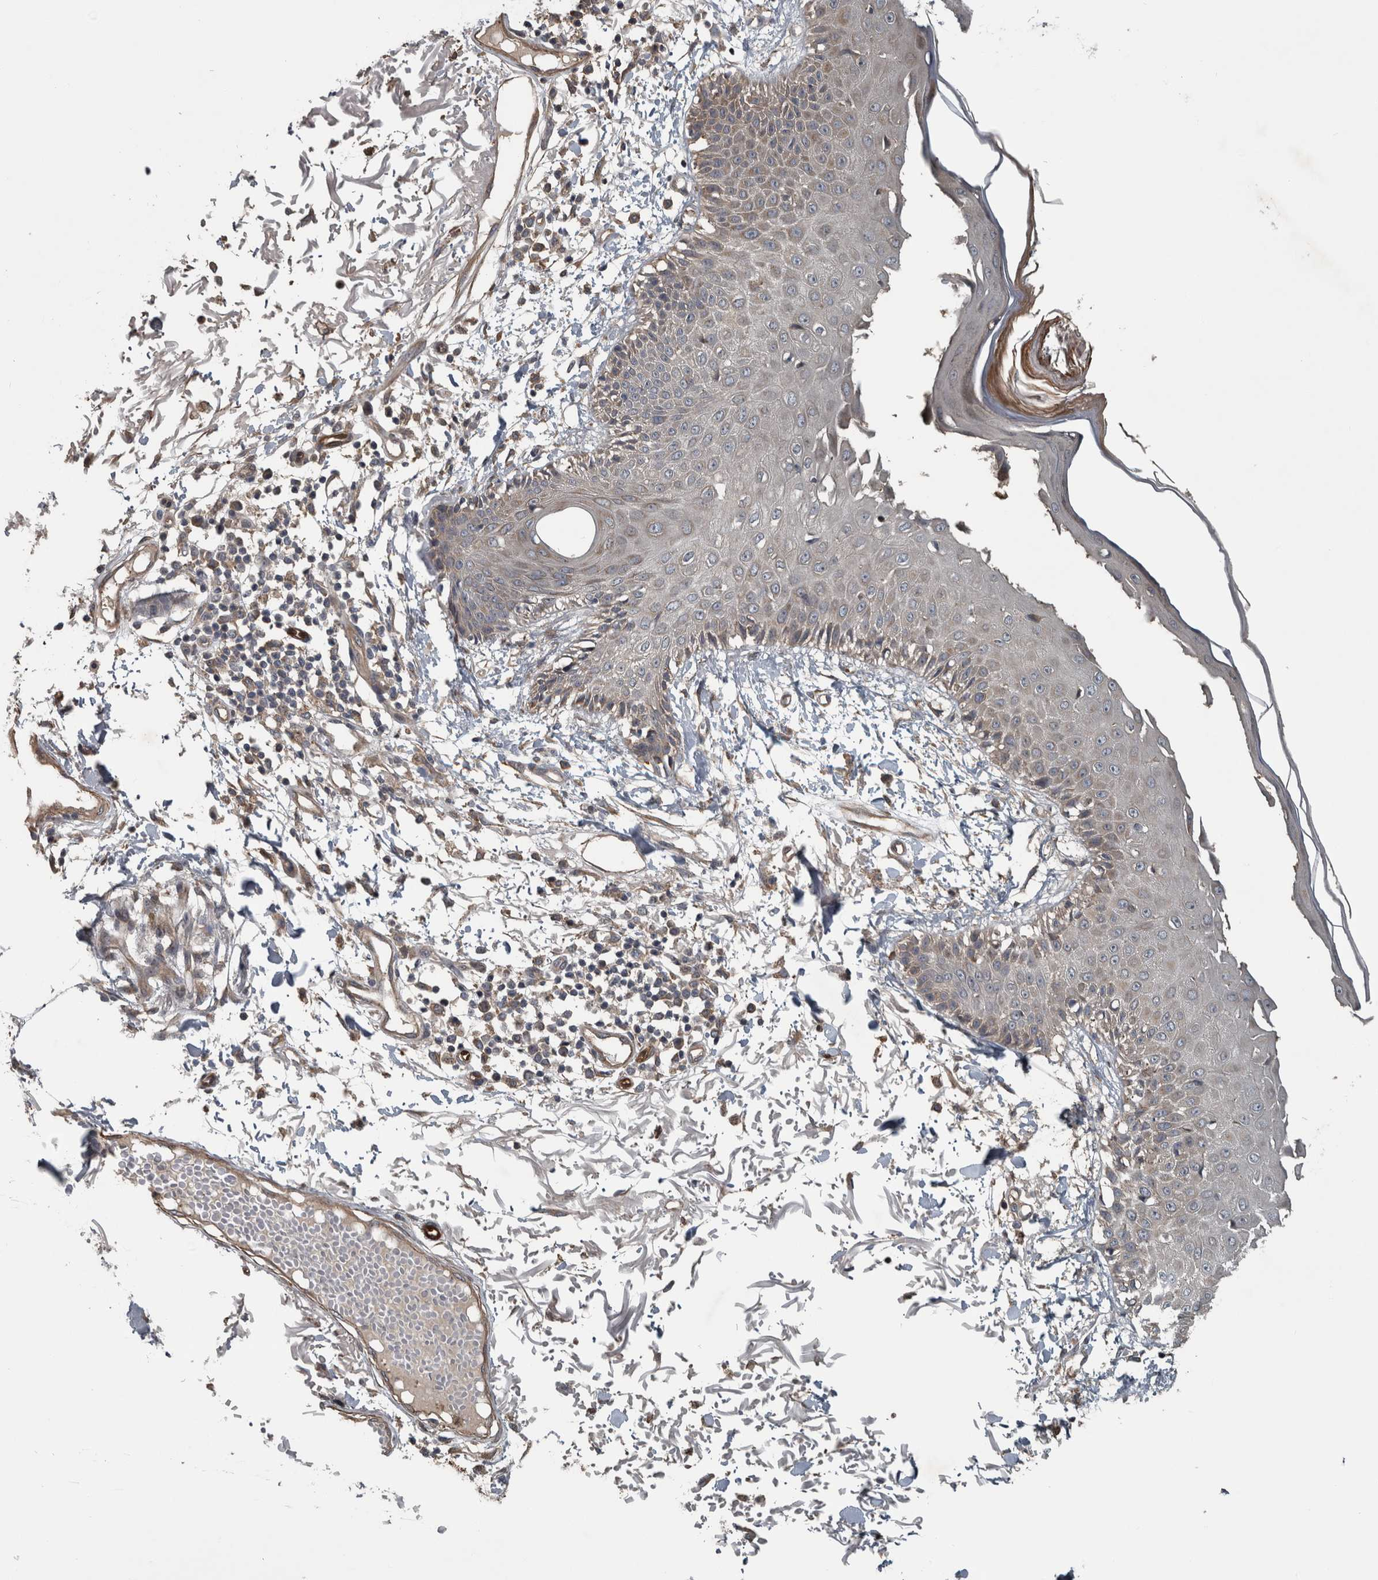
{"staining": {"intensity": "moderate", "quantity": ">75%", "location": "cytoplasmic/membranous"}, "tissue": "skin", "cell_type": "Fibroblasts", "image_type": "normal", "snomed": [{"axis": "morphology", "description": "Normal tissue, NOS"}, {"axis": "morphology", "description": "Squamous cell carcinoma, NOS"}, {"axis": "topography", "description": "Skin"}, {"axis": "topography", "description": "Peripheral nerve tissue"}], "caption": "Protein staining exhibits moderate cytoplasmic/membranous staining in approximately >75% of fibroblasts in unremarkable skin.", "gene": "EXOC8", "patient": {"sex": "male", "age": 83}}